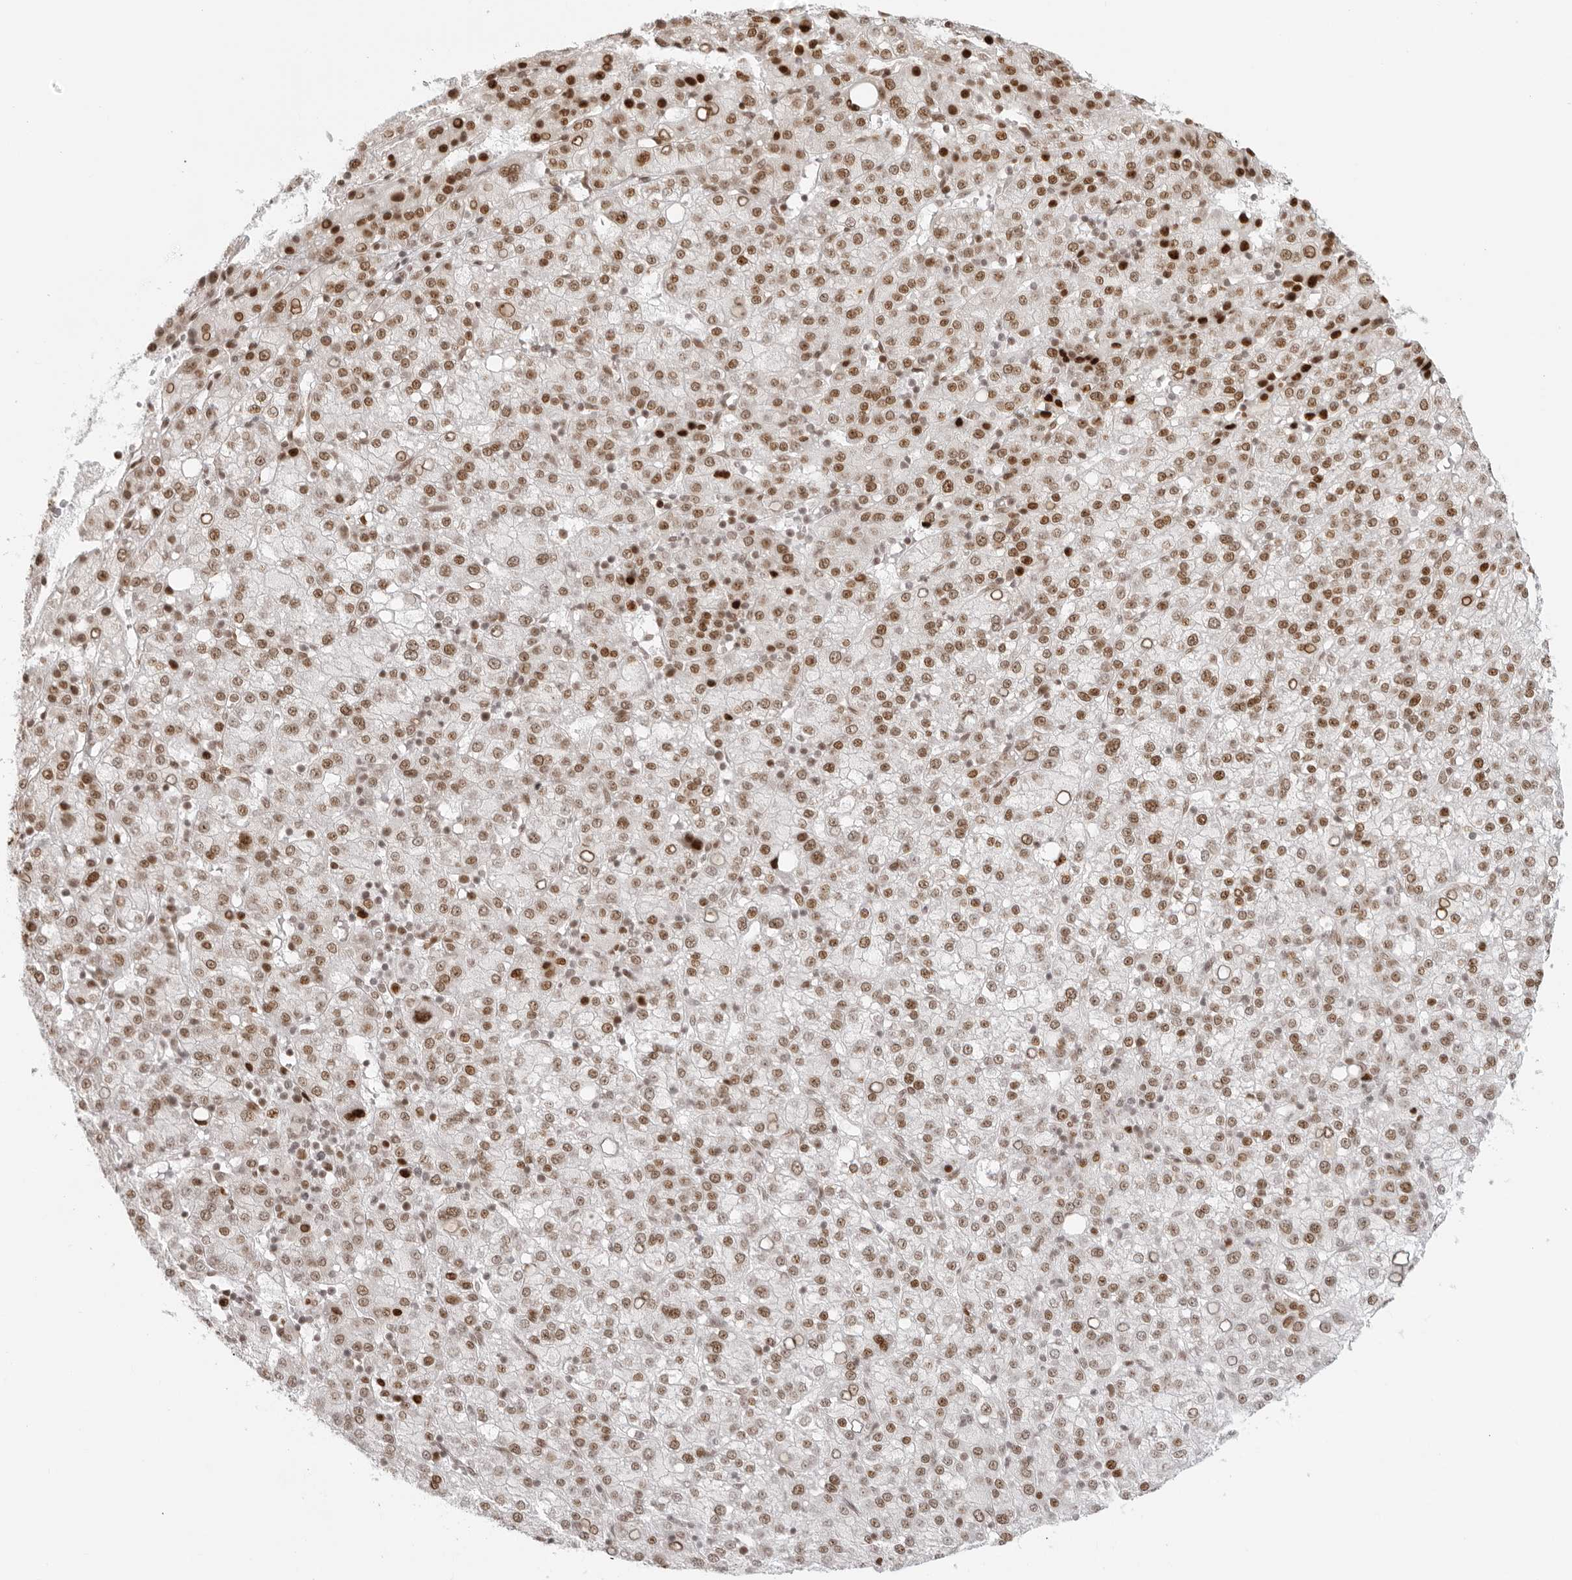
{"staining": {"intensity": "moderate", "quantity": ">75%", "location": "nuclear"}, "tissue": "liver cancer", "cell_type": "Tumor cells", "image_type": "cancer", "snomed": [{"axis": "morphology", "description": "Carcinoma, Hepatocellular, NOS"}, {"axis": "topography", "description": "Liver"}], "caption": "There is medium levels of moderate nuclear staining in tumor cells of liver hepatocellular carcinoma, as demonstrated by immunohistochemical staining (brown color).", "gene": "RCC1", "patient": {"sex": "female", "age": 58}}